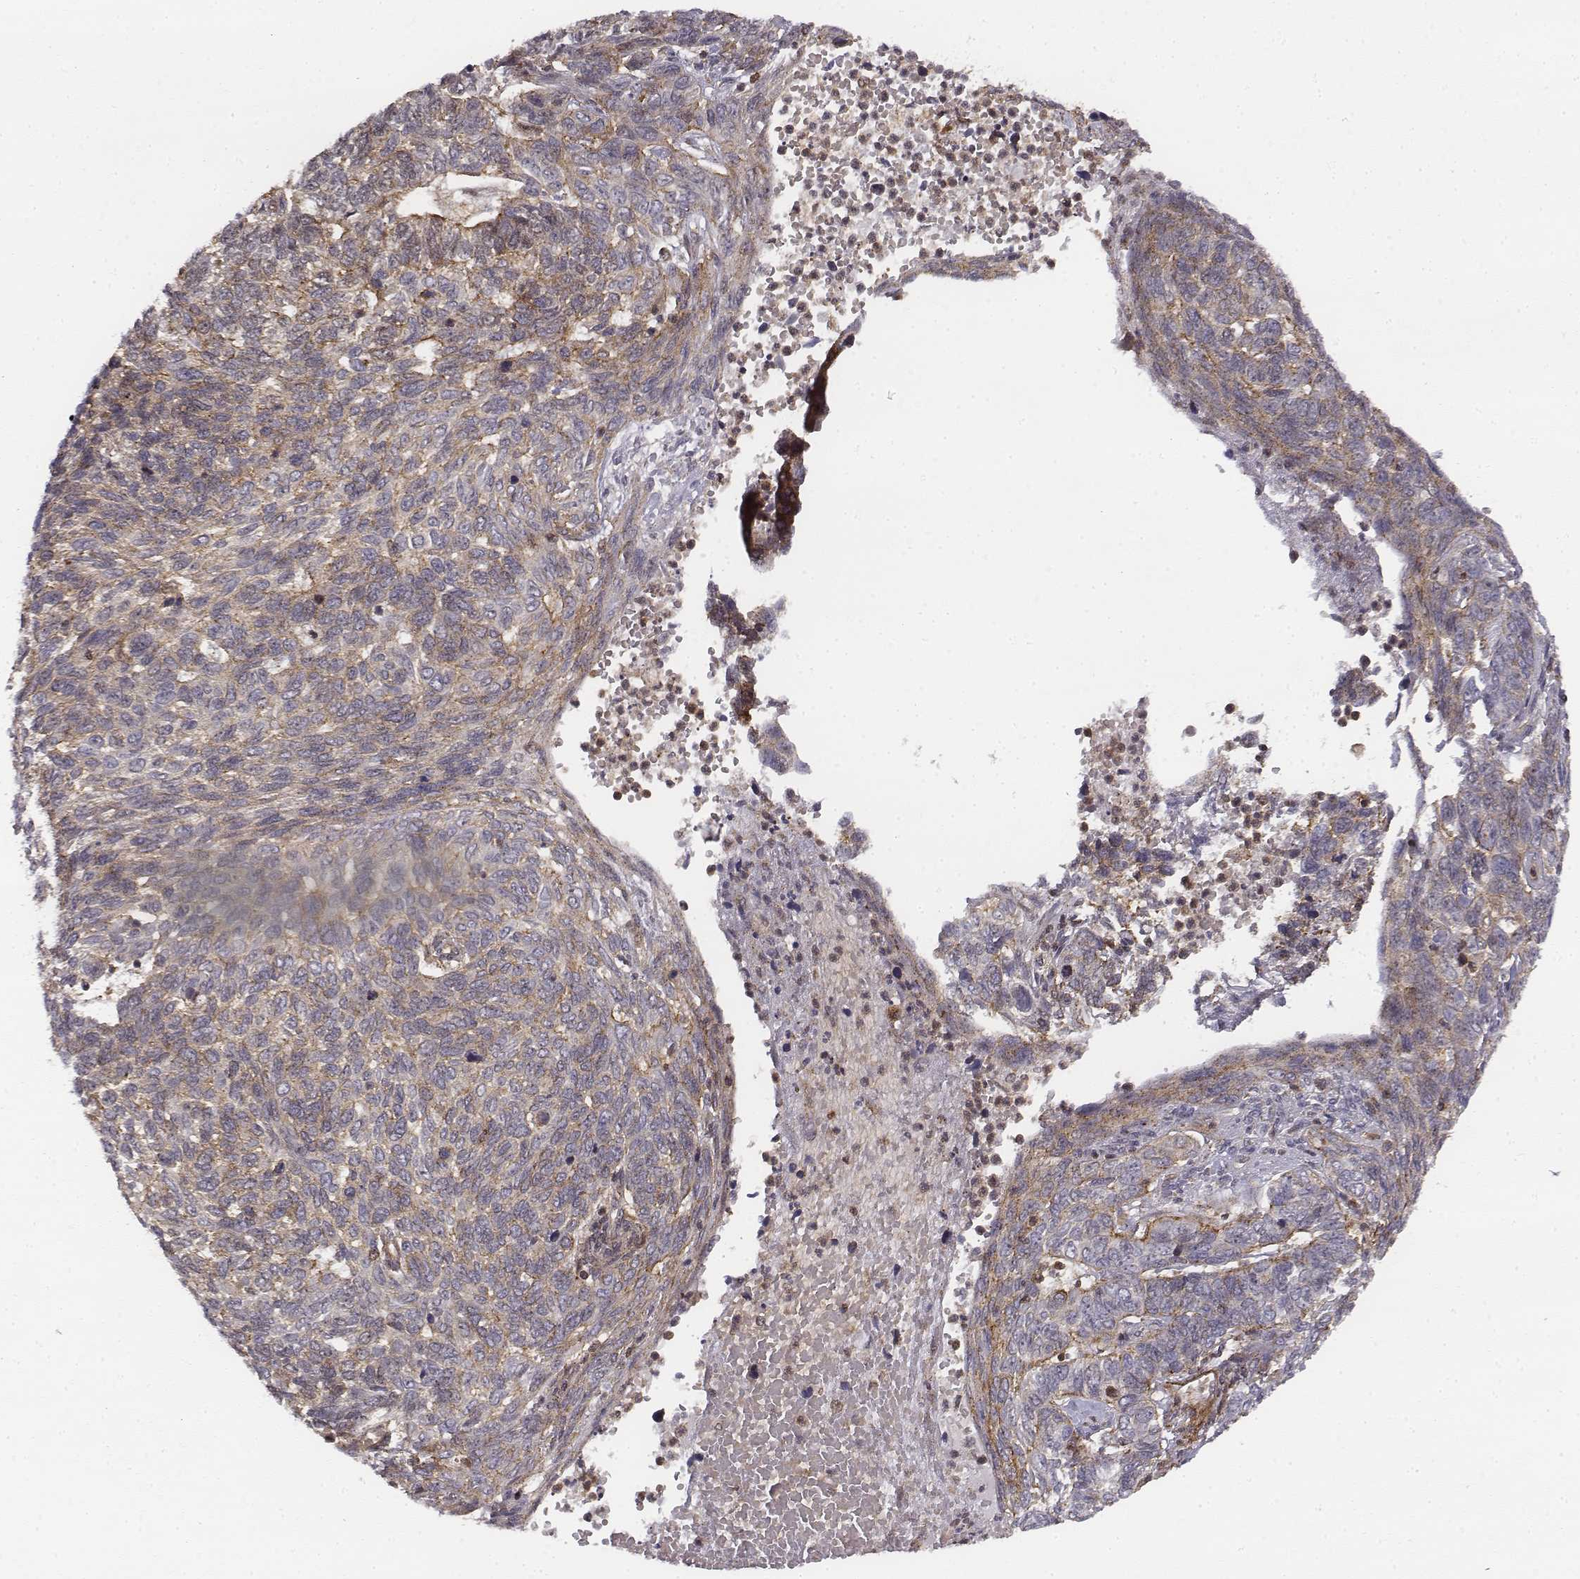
{"staining": {"intensity": "weak", "quantity": "25%-75%", "location": "cytoplasmic/membranous"}, "tissue": "skin cancer", "cell_type": "Tumor cells", "image_type": "cancer", "snomed": [{"axis": "morphology", "description": "Basal cell carcinoma"}, {"axis": "topography", "description": "Skin"}], "caption": "Protein expression analysis of human skin cancer (basal cell carcinoma) reveals weak cytoplasmic/membranous positivity in about 25%-75% of tumor cells.", "gene": "ZFYVE19", "patient": {"sex": "female", "age": 65}}